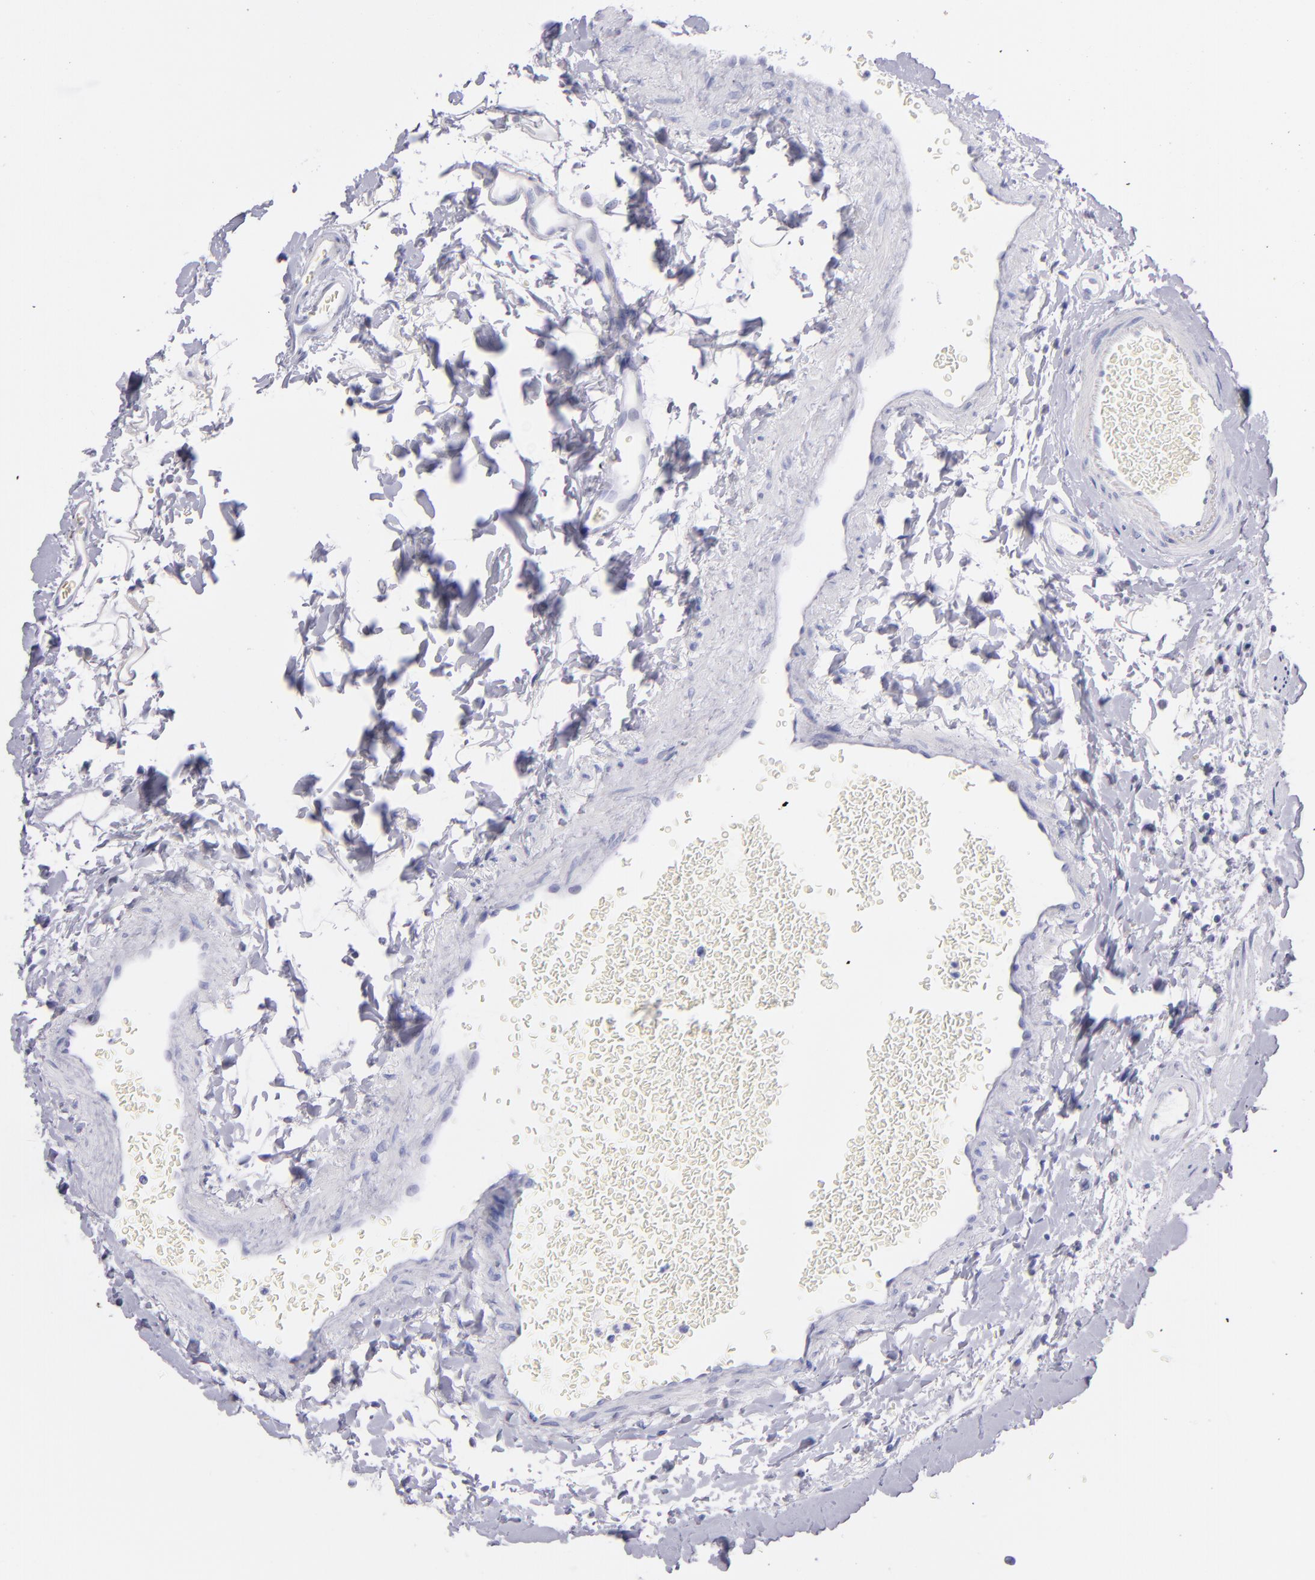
{"staining": {"intensity": "negative", "quantity": "none", "location": "none"}, "tissue": "stomach", "cell_type": "Glandular cells", "image_type": "normal", "snomed": [{"axis": "morphology", "description": "Normal tissue, NOS"}, {"axis": "topography", "description": "Stomach, upper"}, {"axis": "topography", "description": "Stomach"}], "caption": "Glandular cells show no significant protein positivity in unremarkable stomach. Brightfield microscopy of IHC stained with DAB (3,3'-diaminobenzidine) (brown) and hematoxylin (blue), captured at high magnification.", "gene": "PRF1", "patient": {"sex": "male", "age": 76}}